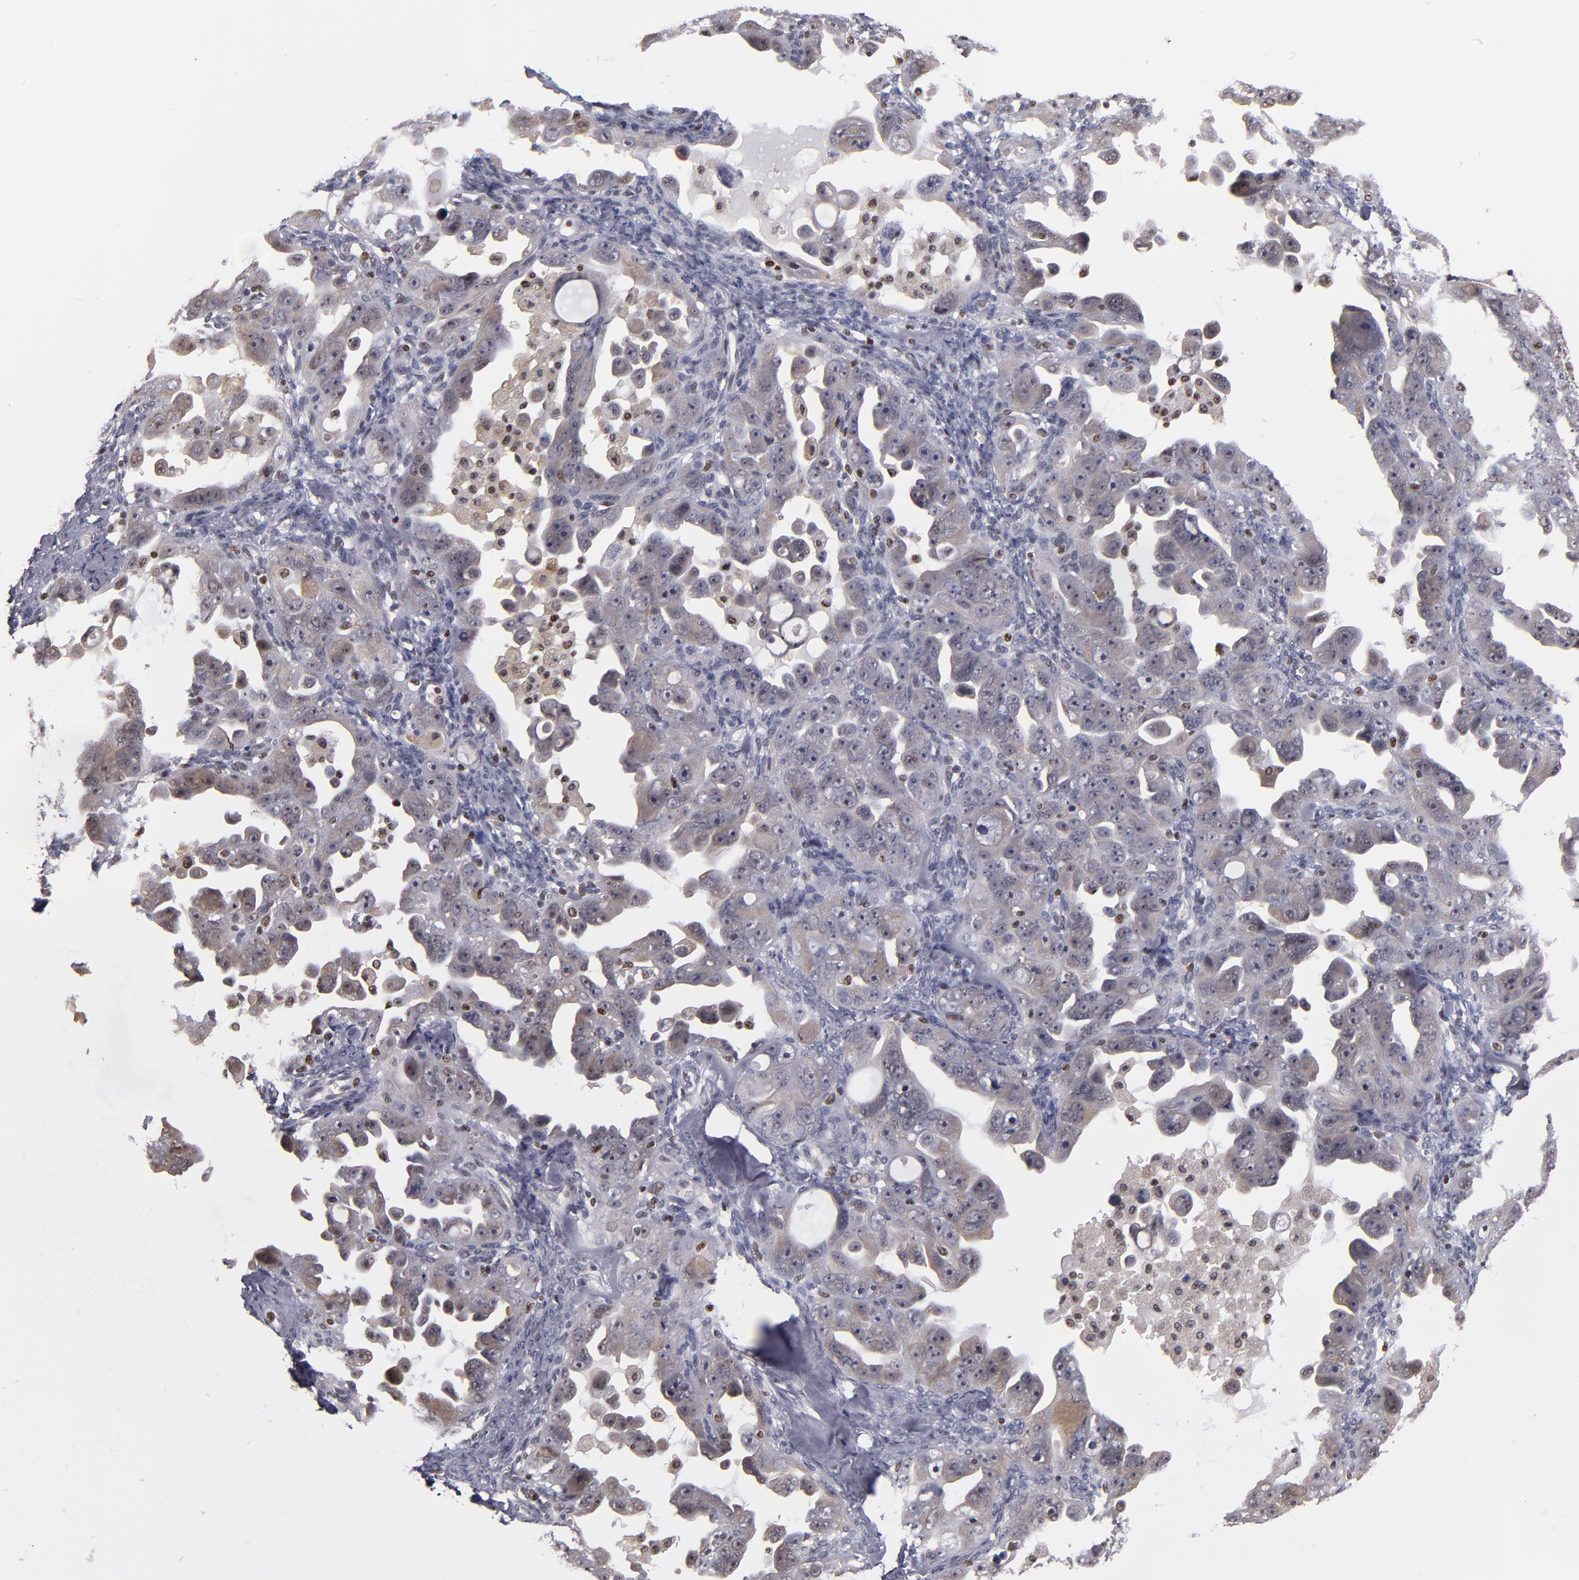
{"staining": {"intensity": "negative", "quantity": "none", "location": "none"}, "tissue": "ovarian cancer", "cell_type": "Tumor cells", "image_type": "cancer", "snomed": [{"axis": "morphology", "description": "Cystadenocarcinoma, serous, NOS"}, {"axis": "topography", "description": "Ovary"}], "caption": "An image of ovarian cancer (serous cystadenocarcinoma) stained for a protein displays no brown staining in tumor cells. (DAB (3,3'-diaminobenzidine) IHC with hematoxylin counter stain).", "gene": "KDM6A", "patient": {"sex": "female", "age": 66}}